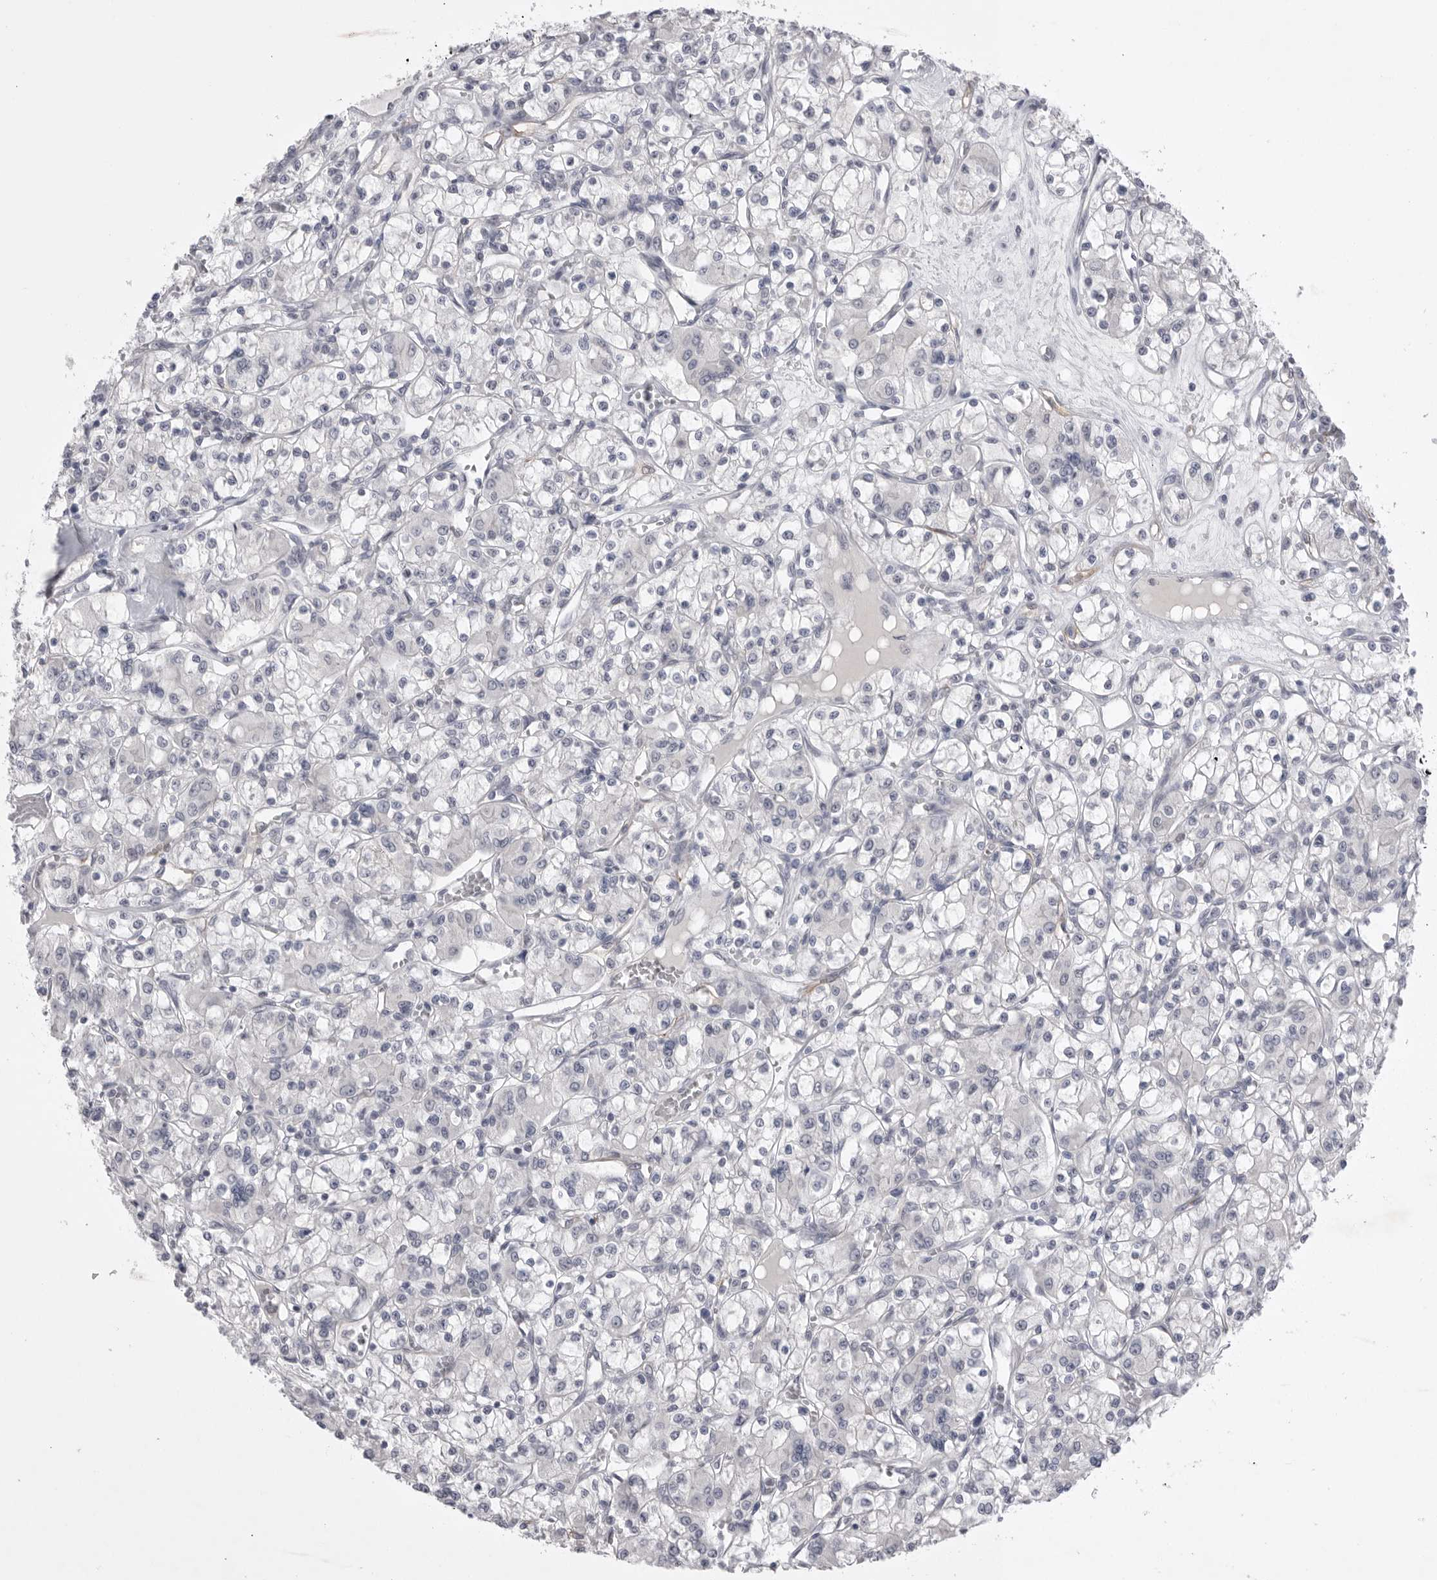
{"staining": {"intensity": "negative", "quantity": "none", "location": "none"}, "tissue": "renal cancer", "cell_type": "Tumor cells", "image_type": "cancer", "snomed": [{"axis": "morphology", "description": "Adenocarcinoma, NOS"}, {"axis": "topography", "description": "Kidney"}], "caption": "The image reveals no staining of tumor cells in renal adenocarcinoma.", "gene": "ZBTB7B", "patient": {"sex": "female", "age": 59}}